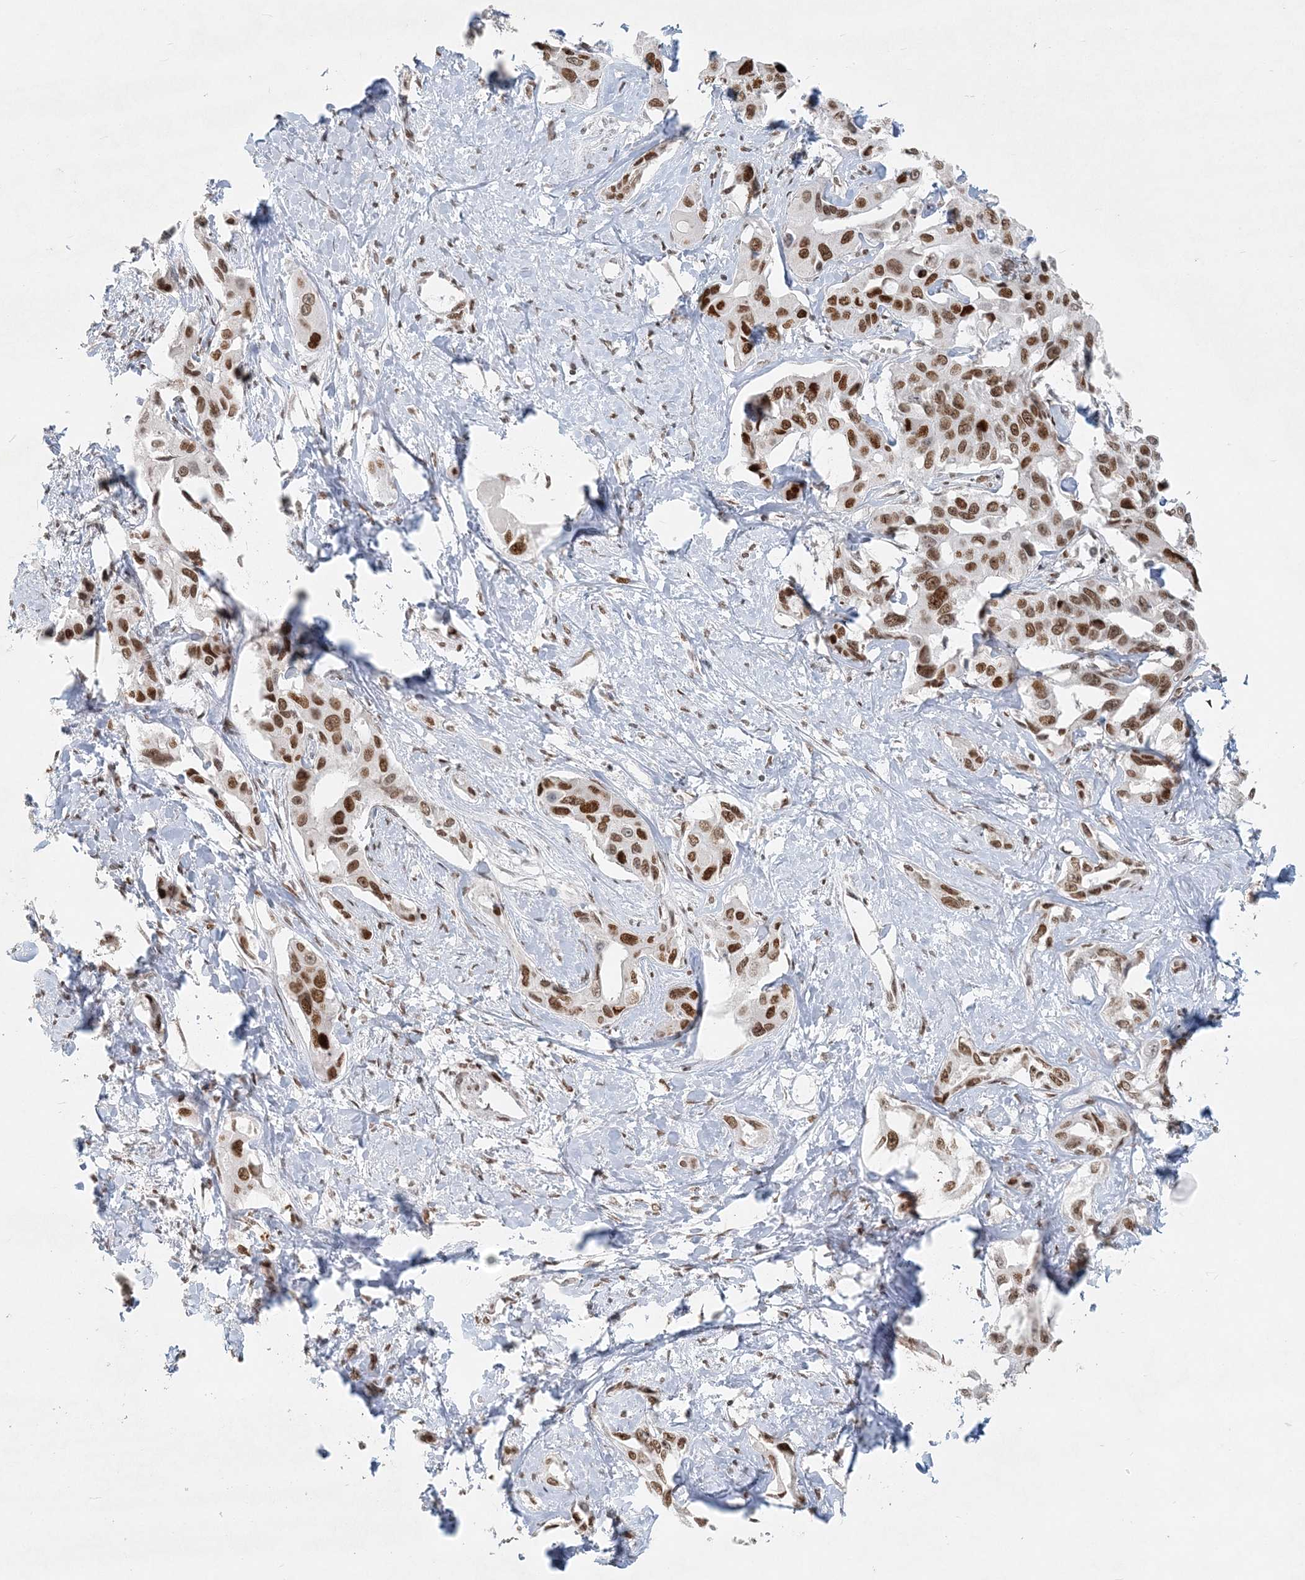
{"staining": {"intensity": "moderate", "quantity": ">75%", "location": "nuclear"}, "tissue": "liver cancer", "cell_type": "Tumor cells", "image_type": "cancer", "snomed": [{"axis": "morphology", "description": "Cholangiocarcinoma"}, {"axis": "topography", "description": "Liver"}], "caption": "IHC of human liver cholangiocarcinoma demonstrates medium levels of moderate nuclear positivity in approximately >75% of tumor cells.", "gene": "BAZ1B", "patient": {"sex": "male", "age": 59}}